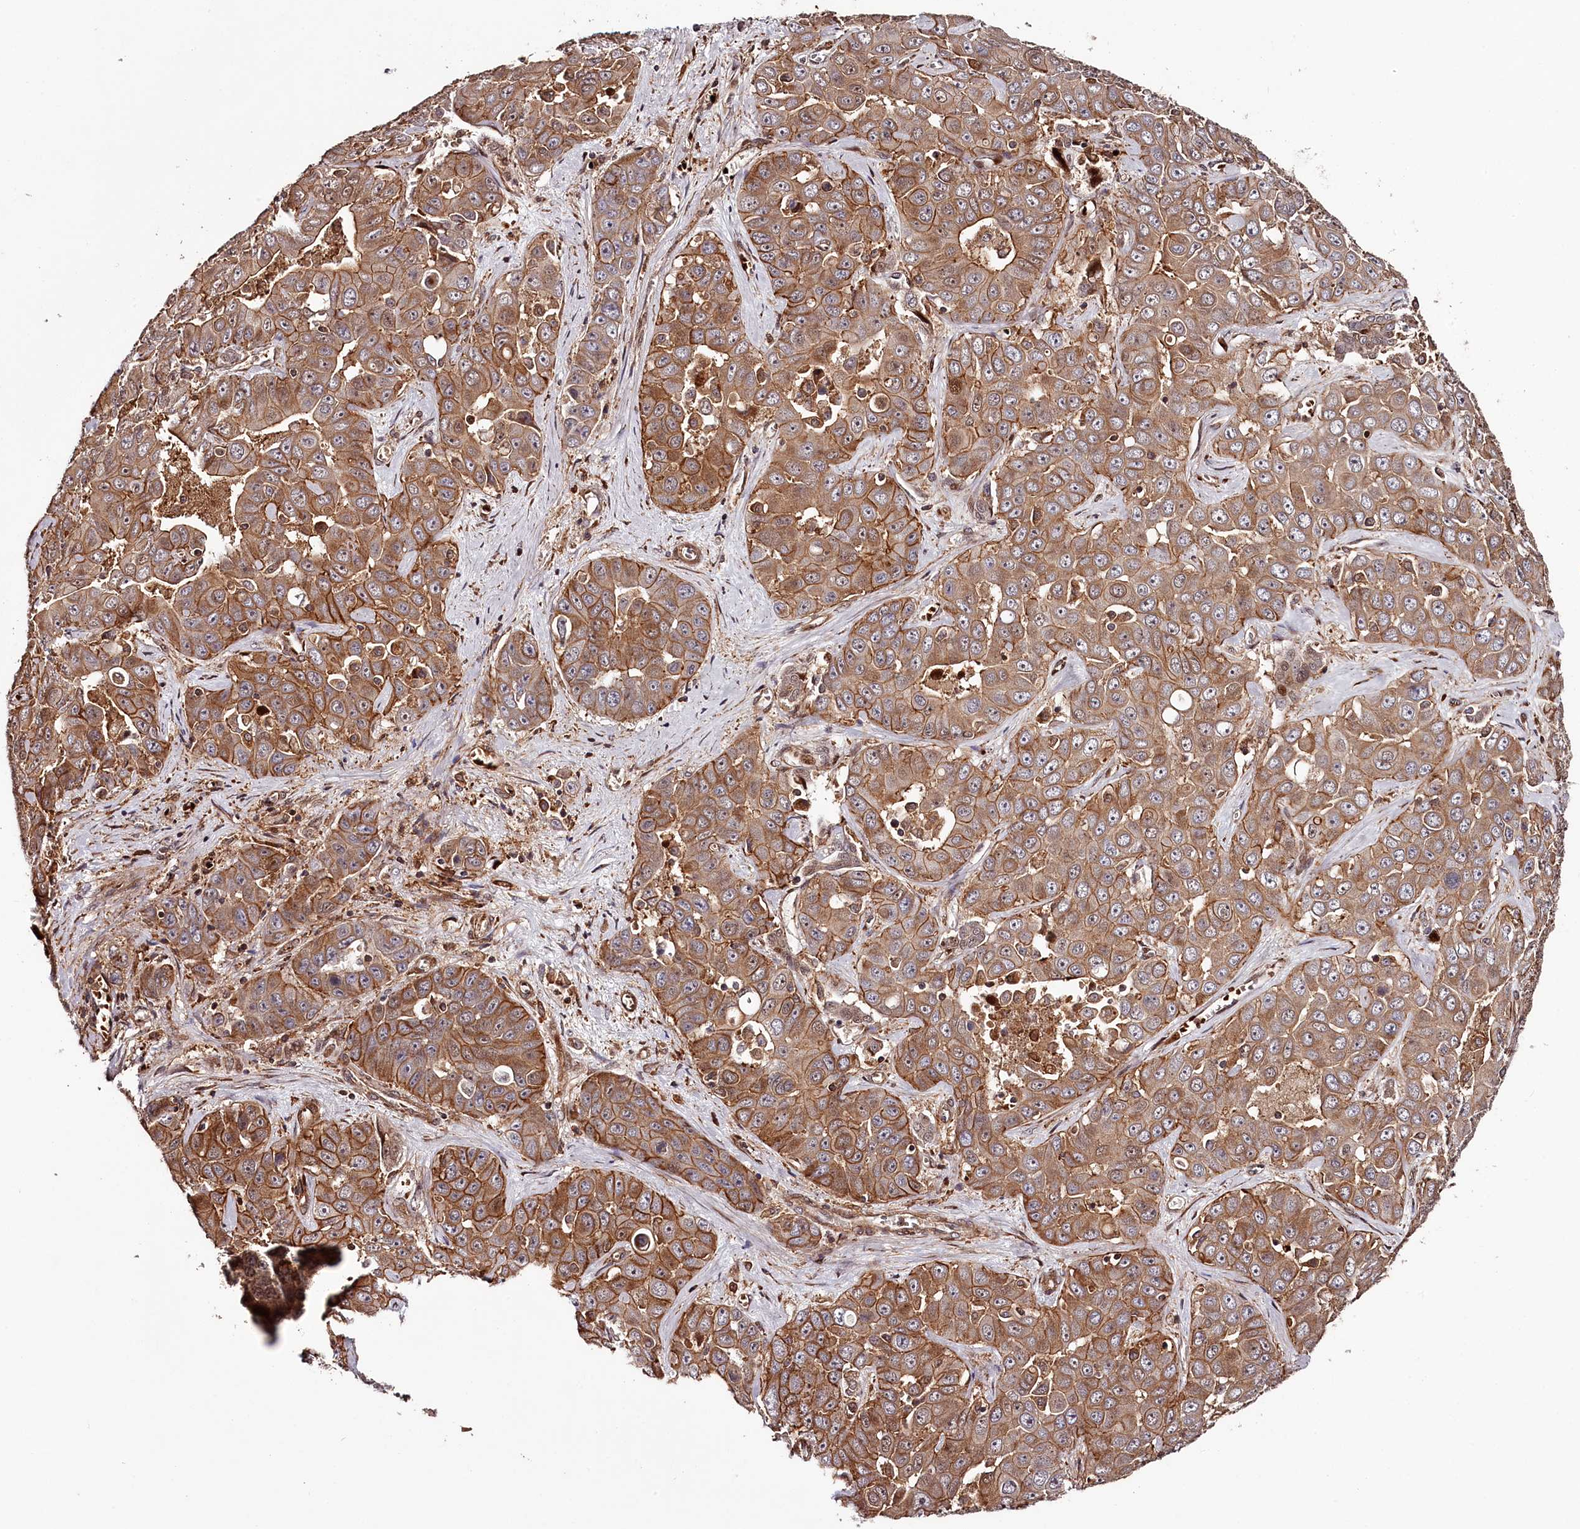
{"staining": {"intensity": "moderate", "quantity": ">75%", "location": "cytoplasmic/membranous,nuclear"}, "tissue": "liver cancer", "cell_type": "Tumor cells", "image_type": "cancer", "snomed": [{"axis": "morphology", "description": "Cholangiocarcinoma"}, {"axis": "topography", "description": "Liver"}], "caption": "Immunohistochemistry of liver cancer shows medium levels of moderate cytoplasmic/membranous and nuclear expression in about >75% of tumor cells.", "gene": "KIF14", "patient": {"sex": "female", "age": 52}}